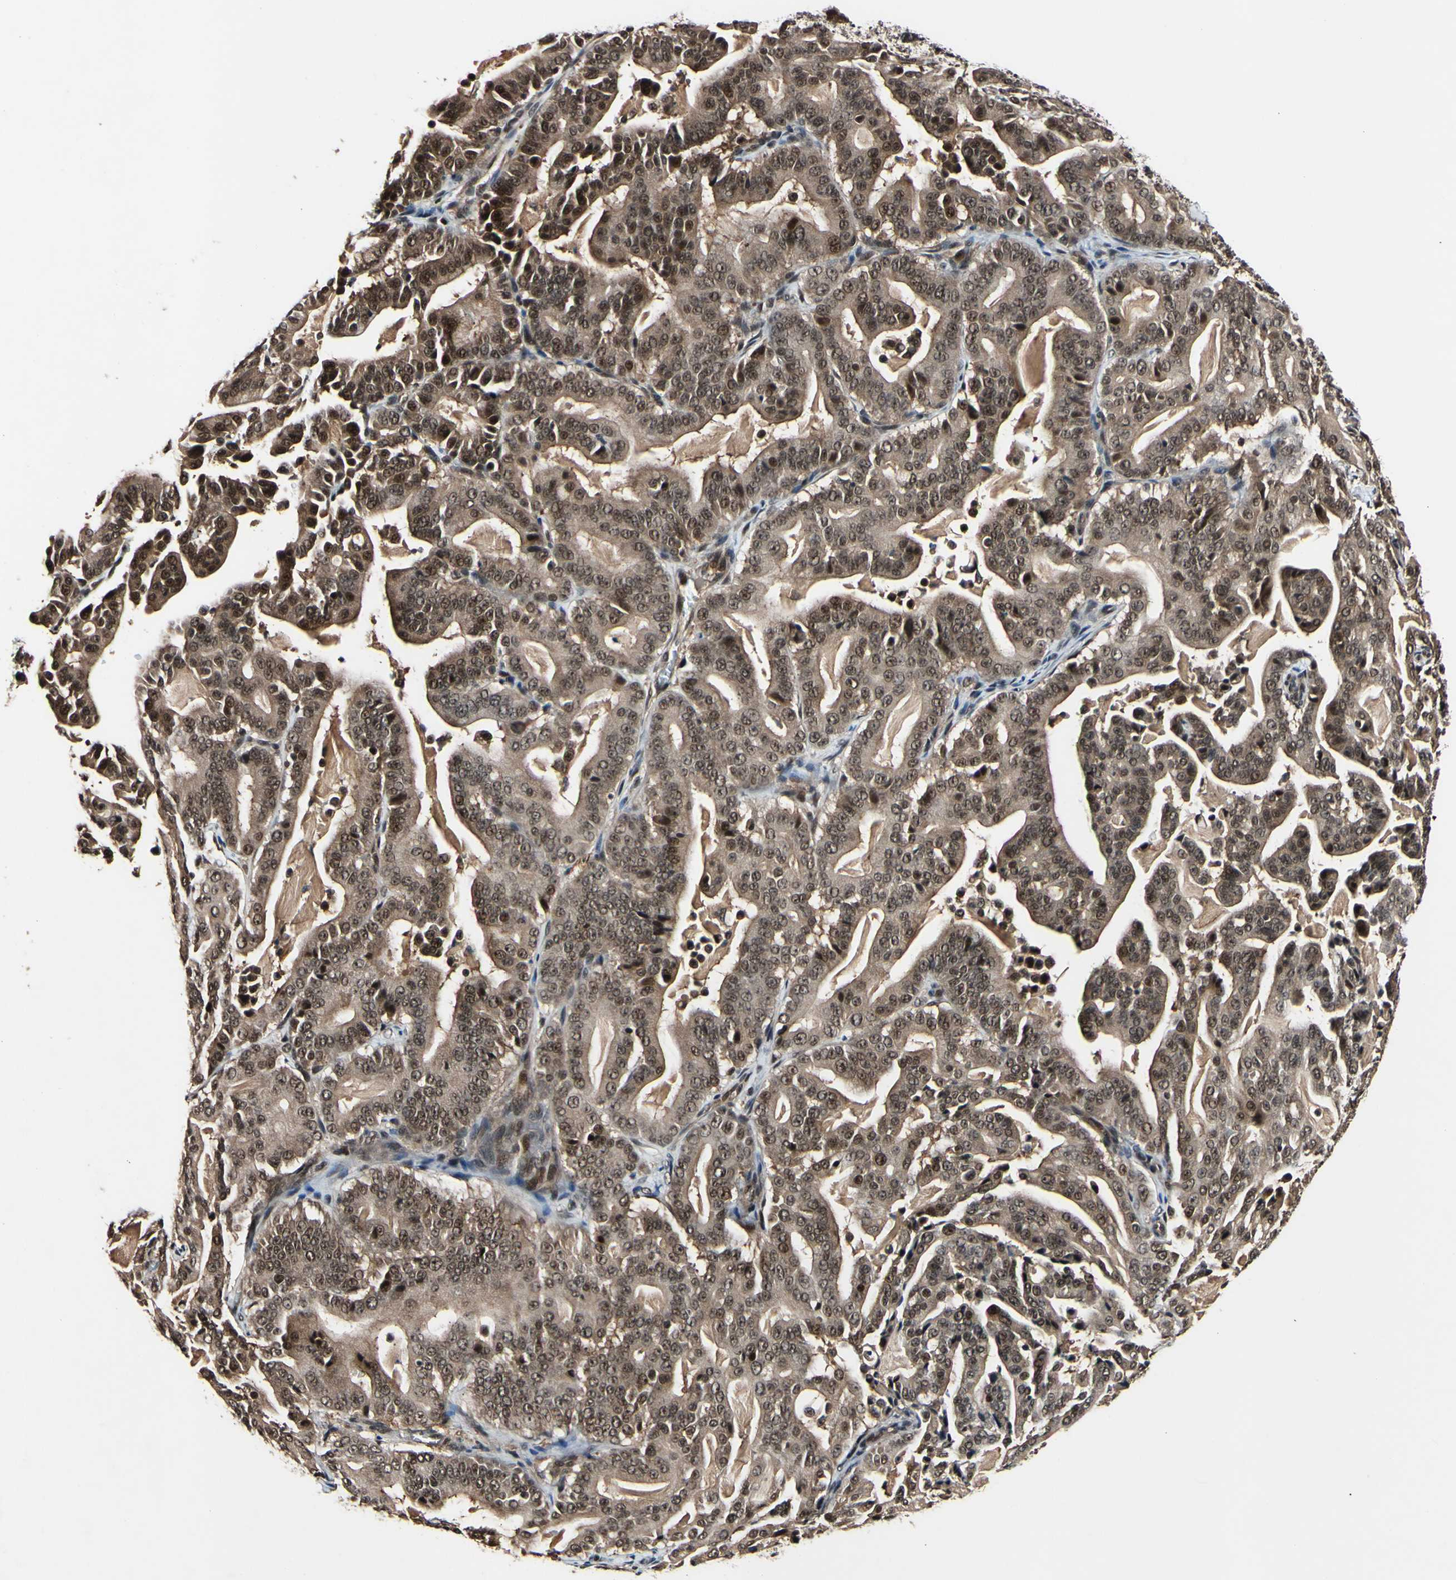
{"staining": {"intensity": "moderate", "quantity": ">75%", "location": "cytoplasmic/membranous,nuclear"}, "tissue": "pancreatic cancer", "cell_type": "Tumor cells", "image_type": "cancer", "snomed": [{"axis": "morphology", "description": "Adenocarcinoma, NOS"}, {"axis": "topography", "description": "Pancreas"}], "caption": "Approximately >75% of tumor cells in adenocarcinoma (pancreatic) reveal moderate cytoplasmic/membranous and nuclear protein staining as visualized by brown immunohistochemical staining.", "gene": "PSMD10", "patient": {"sex": "male", "age": 63}}